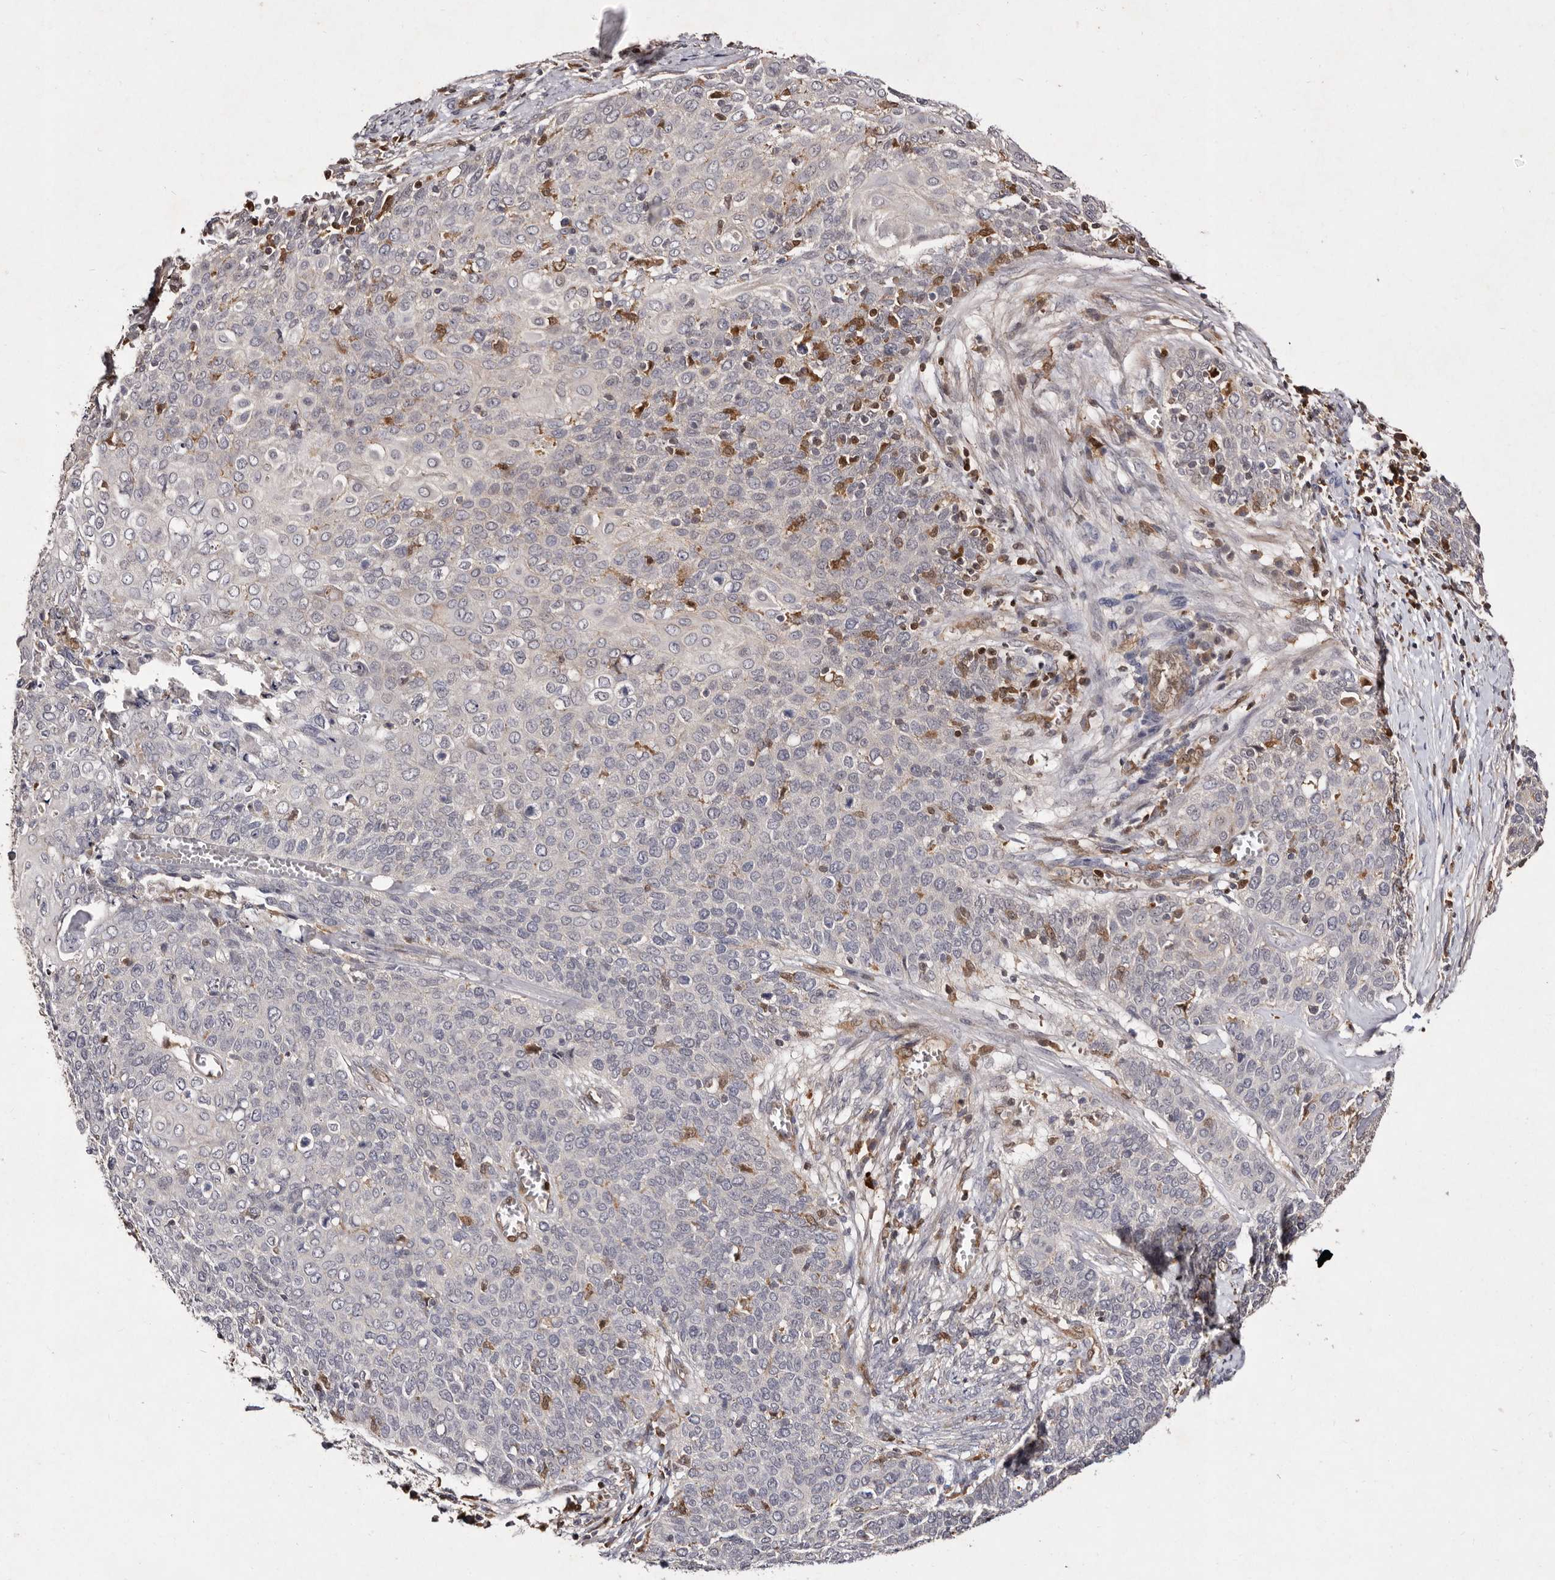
{"staining": {"intensity": "negative", "quantity": "none", "location": "none"}, "tissue": "cervical cancer", "cell_type": "Tumor cells", "image_type": "cancer", "snomed": [{"axis": "morphology", "description": "Squamous cell carcinoma, NOS"}, {"axis": "topography", "description": "Cervix"}], "caption": "Tumor cells are negative for brown protein staining in cervical cancer (squamous cell carcinoma).", "gene": "GIMAP4", "patient": {"sex": "female", "age": 39}}